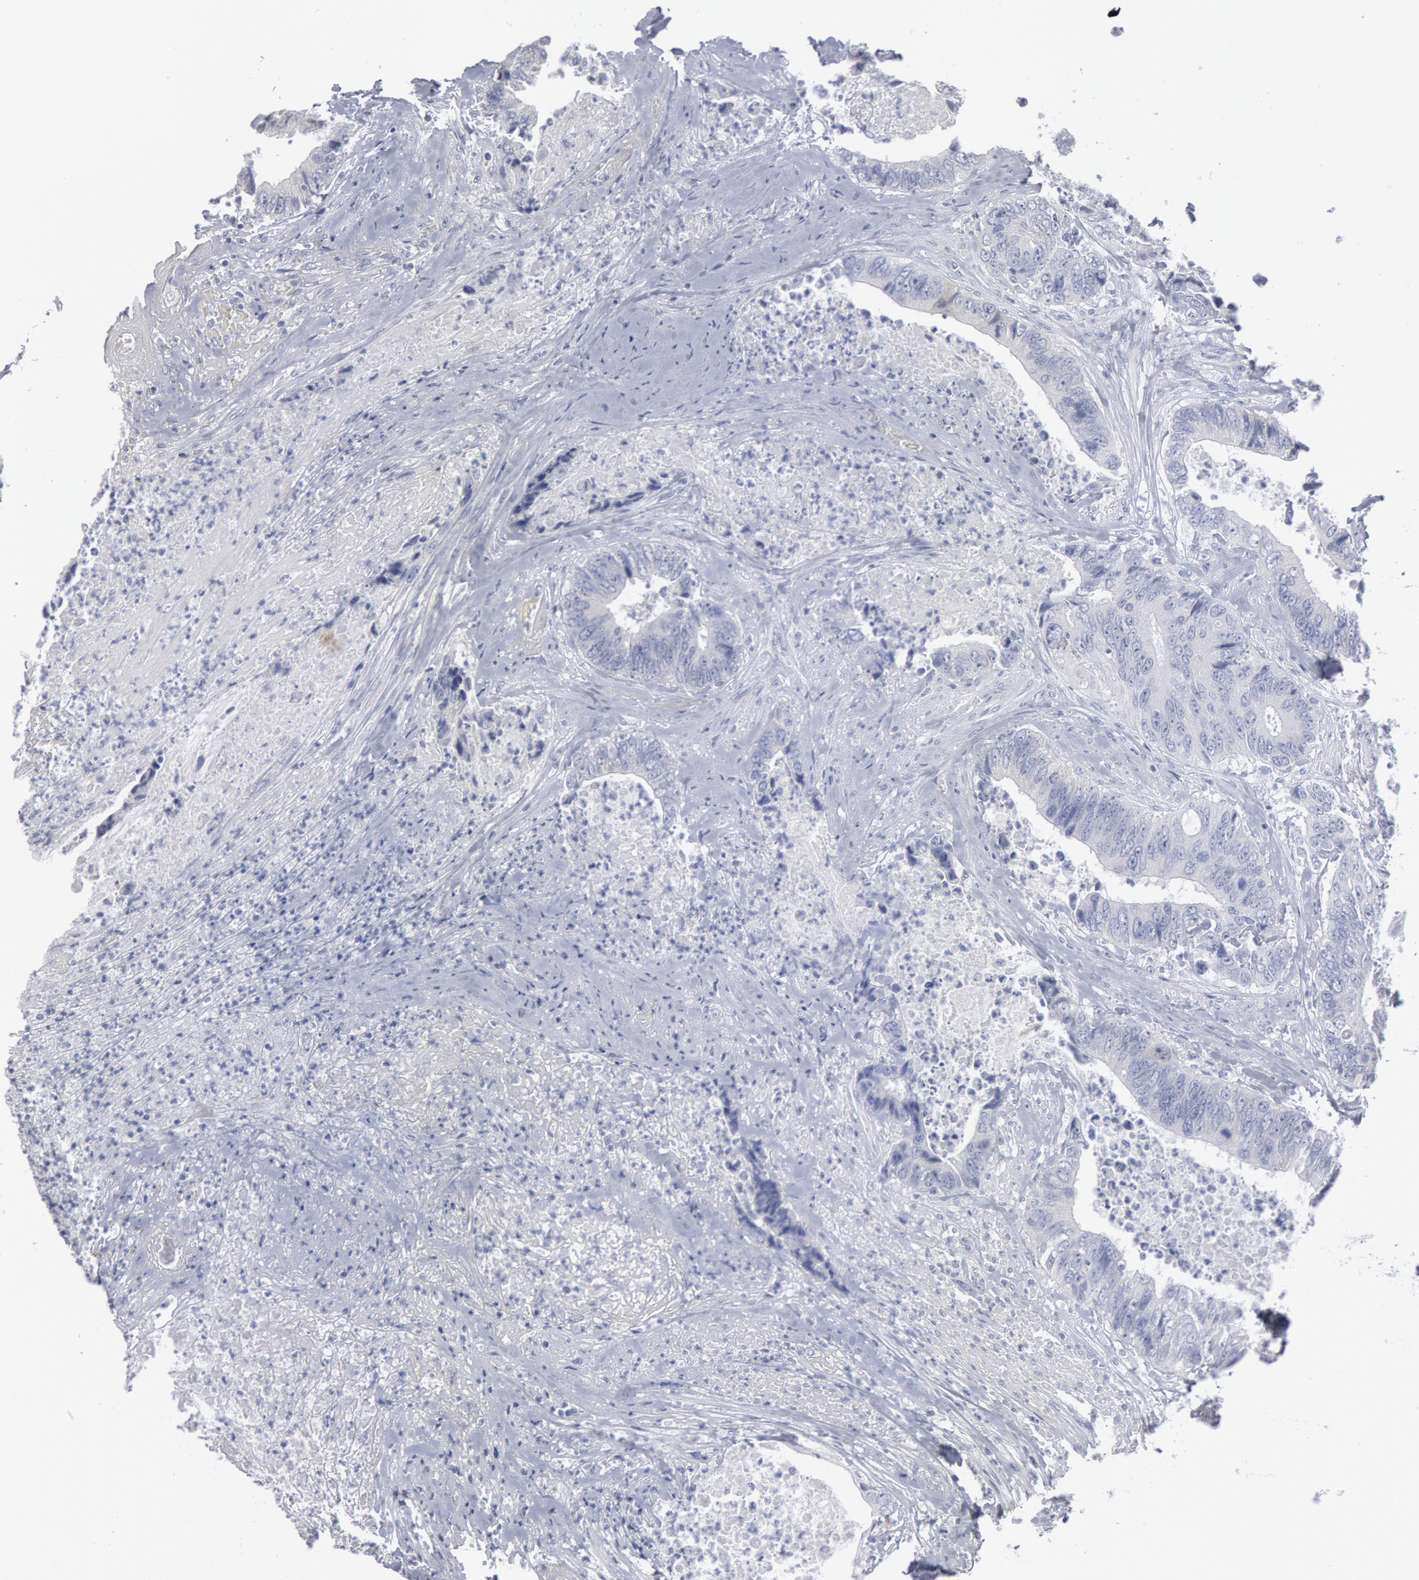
{"staining": {"intensity": "negative", "quantity": "none", "location": "none"}, "tissue": "colorectal cancer", "cell_type": "Tumor cells", "image_type": "cancer", "snomed": [{"axis": "morphology", "description": "Adenocarcinoma, NOS"}, {"axis": "topography", "description": "Rectum"}], "caption": "An IHC image of colorectal cancer is shown. There is no staining in tumor cells of colorectal cancer. Nuclei are stained in blue.", "gene": "DMC1", "patient": {"sex": "female", "age": 65}}